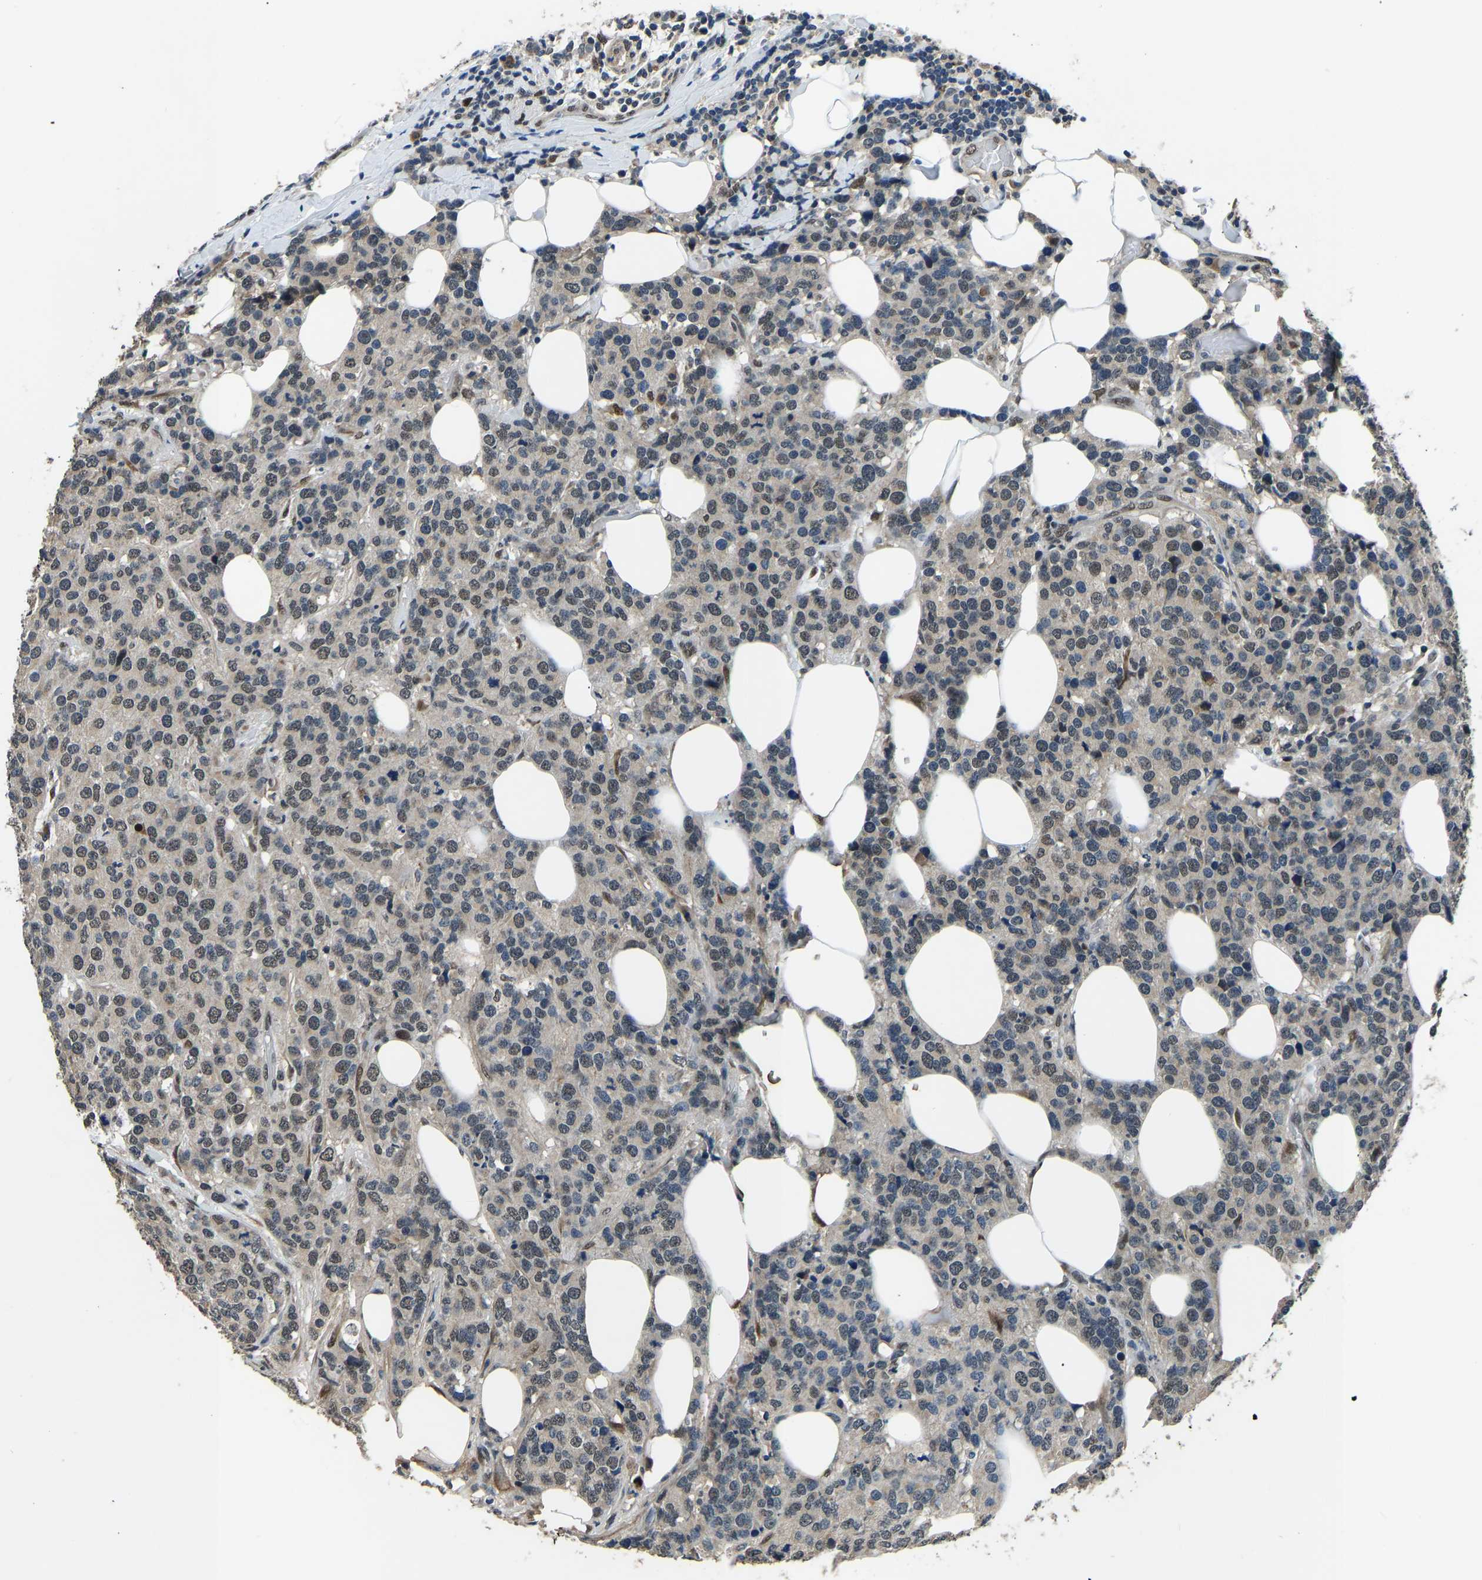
{"staining": {"intensity": "weak", "quantity": "25%-75%", "location": "nuclear"}, "tissue": "breast cancer", "cell_type": "Tumor cells", "image_type": "cancer", "snomed": [{"axis": "morphology", "description": "Lobular carcinoma"}, {"axis": "topography", "description": "Breast"}], "caption": "Human lobular carcinoma (breast) stained with a brown dye displays weak nuclear positive staining in about 25%-75% of tumor cells.", "gene": "FOS", "patient": {"sex": "female", "age": 59}}